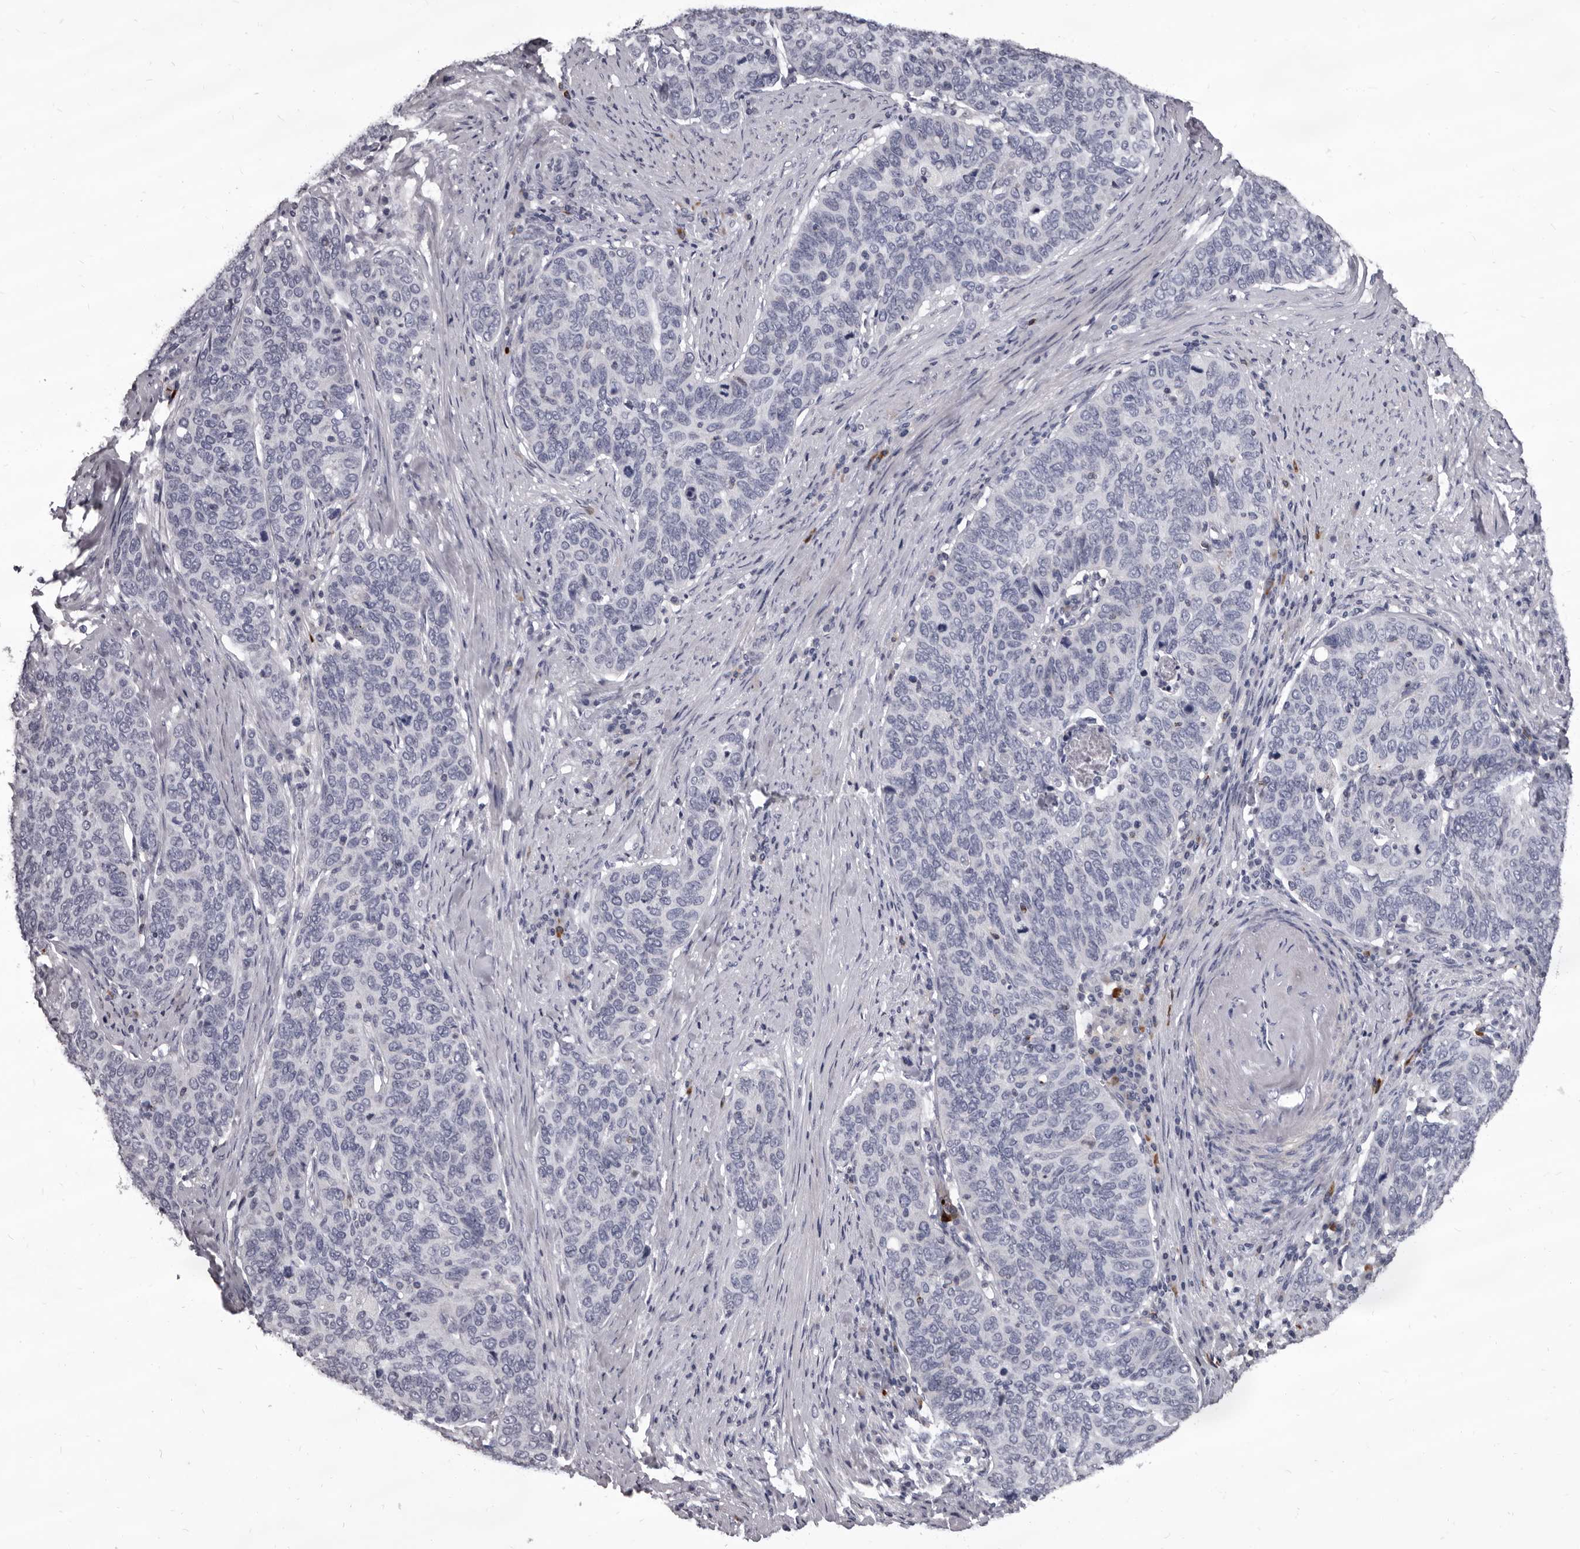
{"staining": {"intensity": "negative", "quantity": "none", "location": "none"}, "tissue": "cervical cancer", "cell_type": "Tumor cells", "image_type": "cancer", "snomed": [{"axis": "morphology", "description": "Squamous cell carcinoma, NOS"}, {"axis": "topography", "description": "Cervix"}], "caption": "Tumor cells are negative for protein expression in human cervical squamous cell carcinoma. (IHC, brightfield microscopy, high magnification).", "gene": "GZMH", "patient": {"sex": "female", "age": 60}}